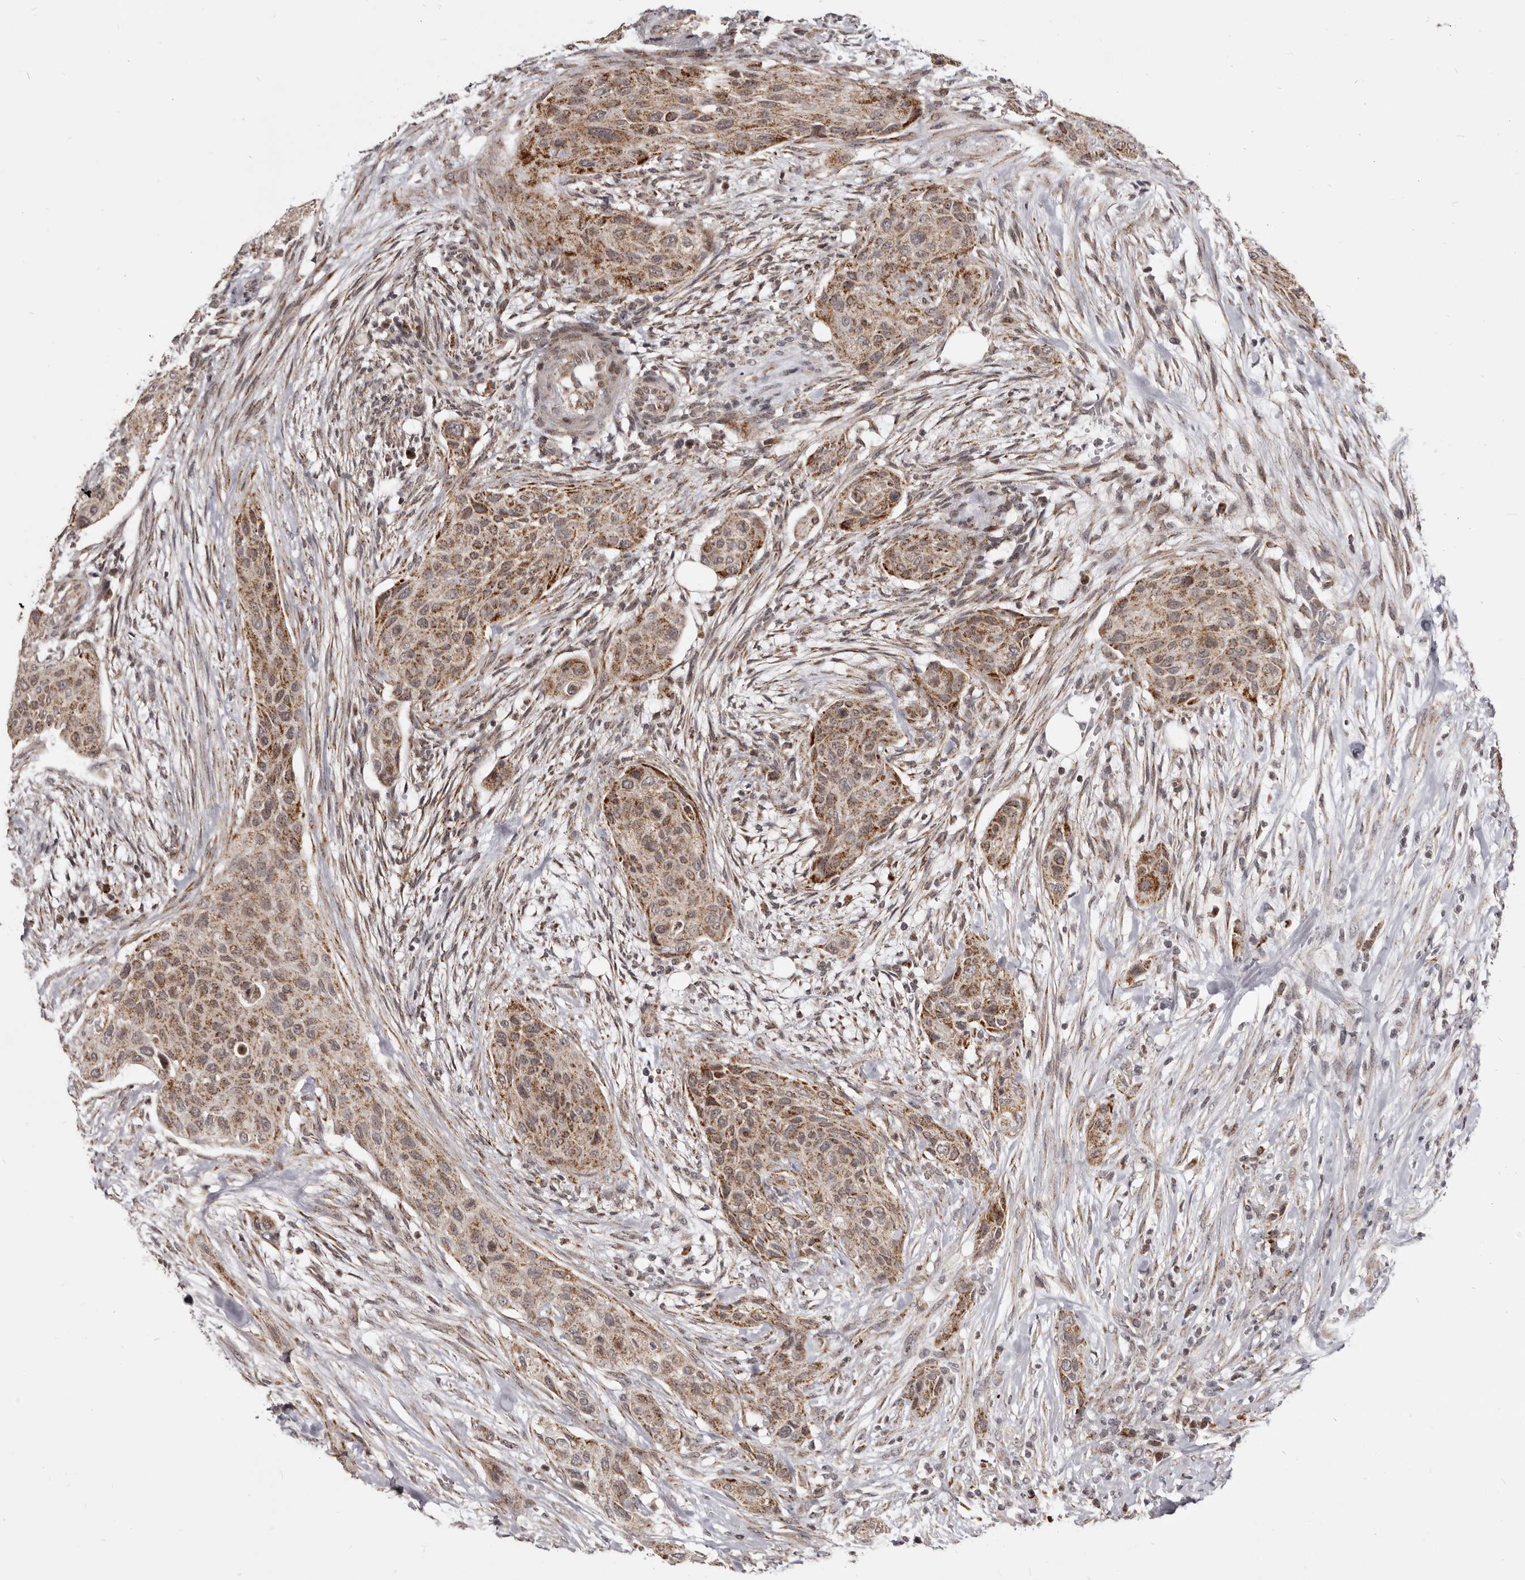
{"staining": {"intensity": "moderate", "quantity": ">75%", "location": "cytoplasmic/membranous"}, "tissue": "urothelial cancer", "cell_type": "Tumor cells", "image_type": "cancer", "snomed": [{"axis": "morphology", "description": "Urothelial carcinoma, High grade"}, {"axis": "topography", "description": "Urinary bladder"}], "caption": "This is an image of immunohistochemistry staining of urothelial cancer, which shows moderate staining in the cytoplasmic/membranous of tumor cells.", "gene": "THUMPD1", "patient": {"sex": "male", "age": 35}}